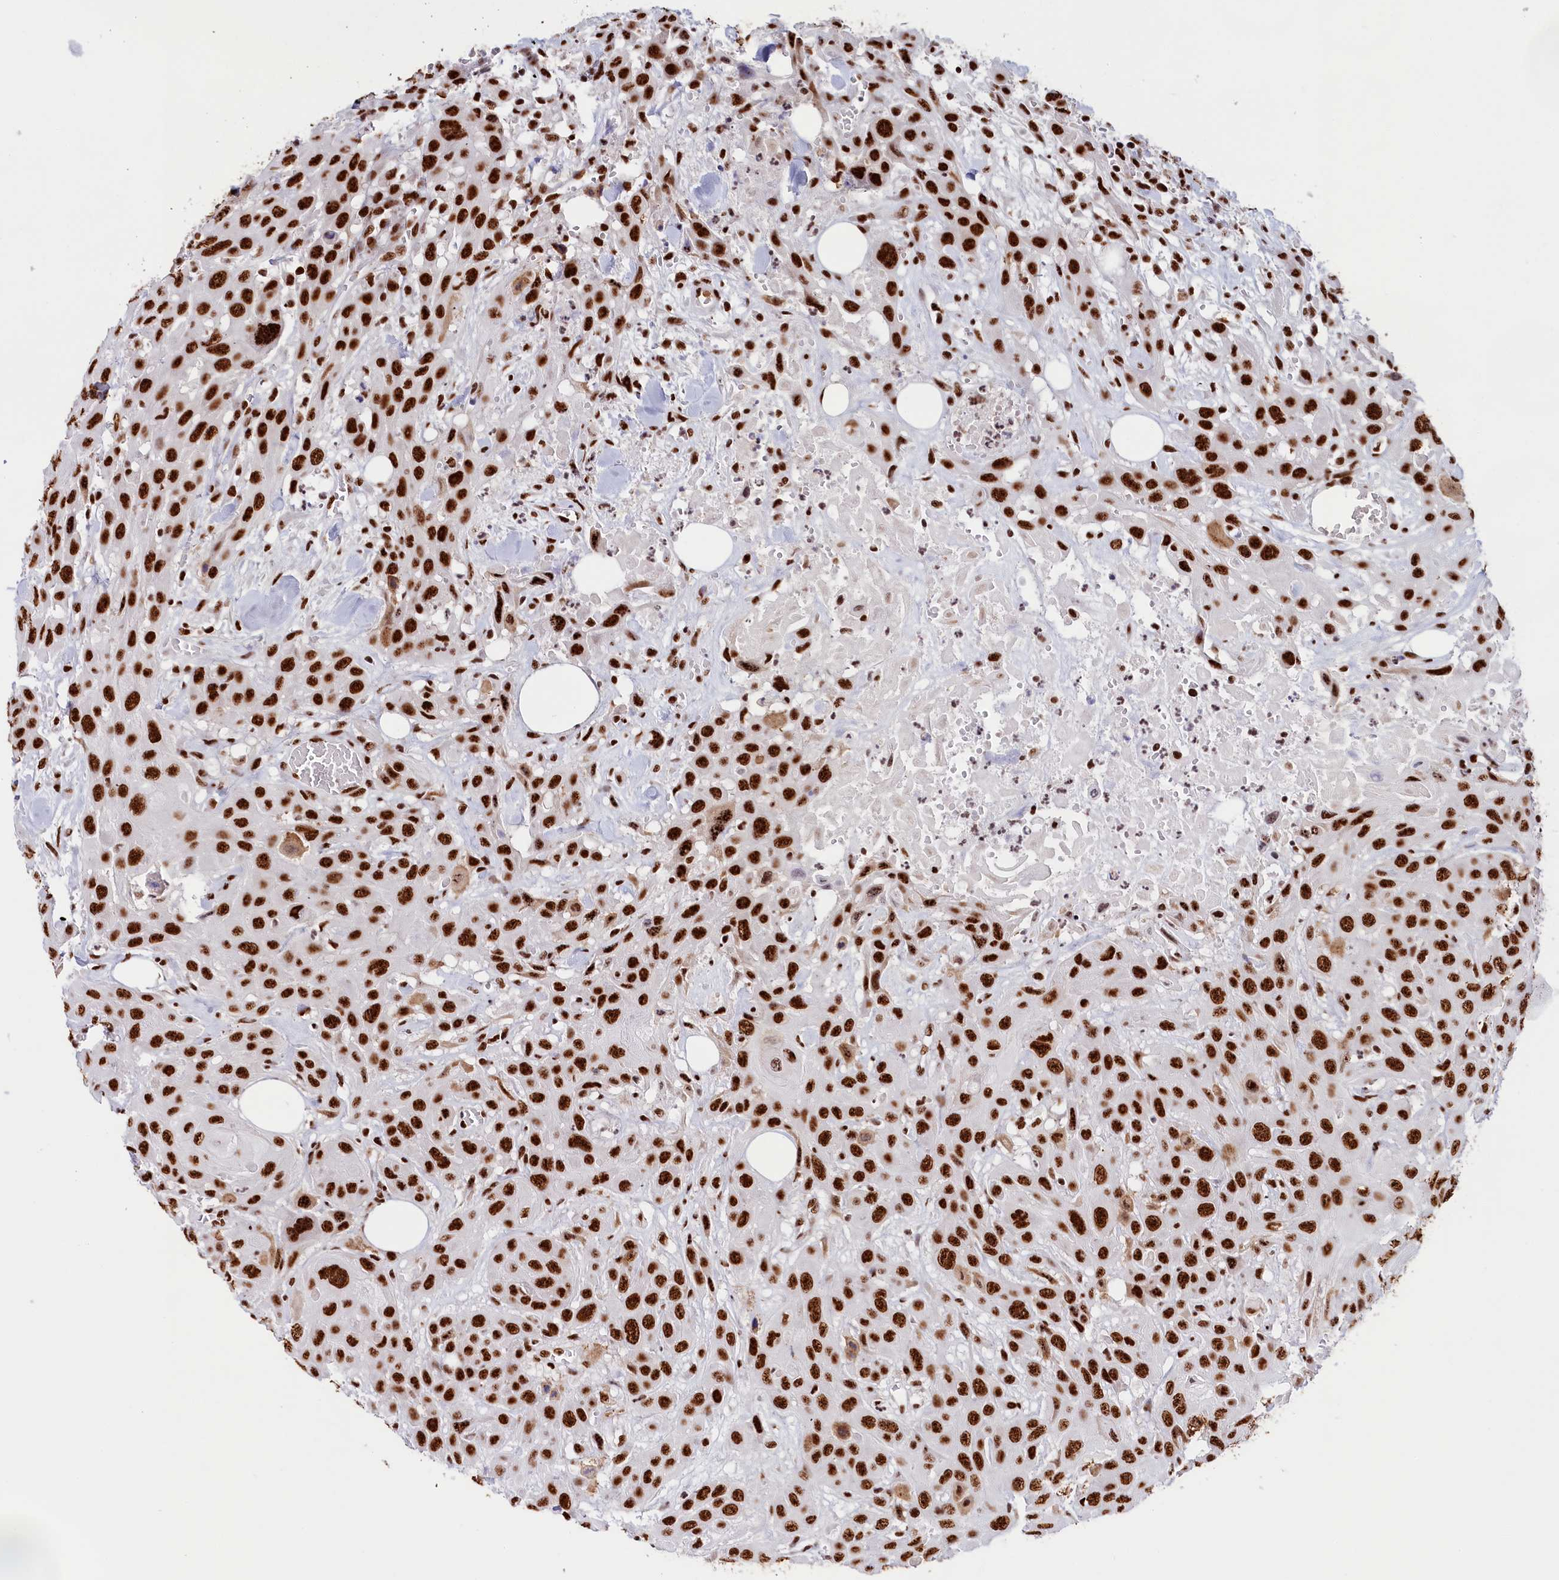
{"staining": {"intensity": "strong", "quantity": ">75%", "location": "nuclear"}, "tissue": "head and neck cancer", "cell_type": "Tumor cells", "image_type": "cancer", "snomed": [{"axis": "morphology", "description": "Squamous cell carcinoma, NOS"}, {"axis": "topography", "description": "Head-Neck"}], "caption": "A high amount of strong nuclear positivity is present in about >75% of tumor cells in head and neck cancer (squamous cell carcinoma) tissue. (Stains: DAB (3,3'-diaminobenzidine) in brown, nuclei in blue, Microscopy: brightfield microscopy at high magnification).", "gene": "SNRNP70", "patient": {"sex": "male", "age": 81}}